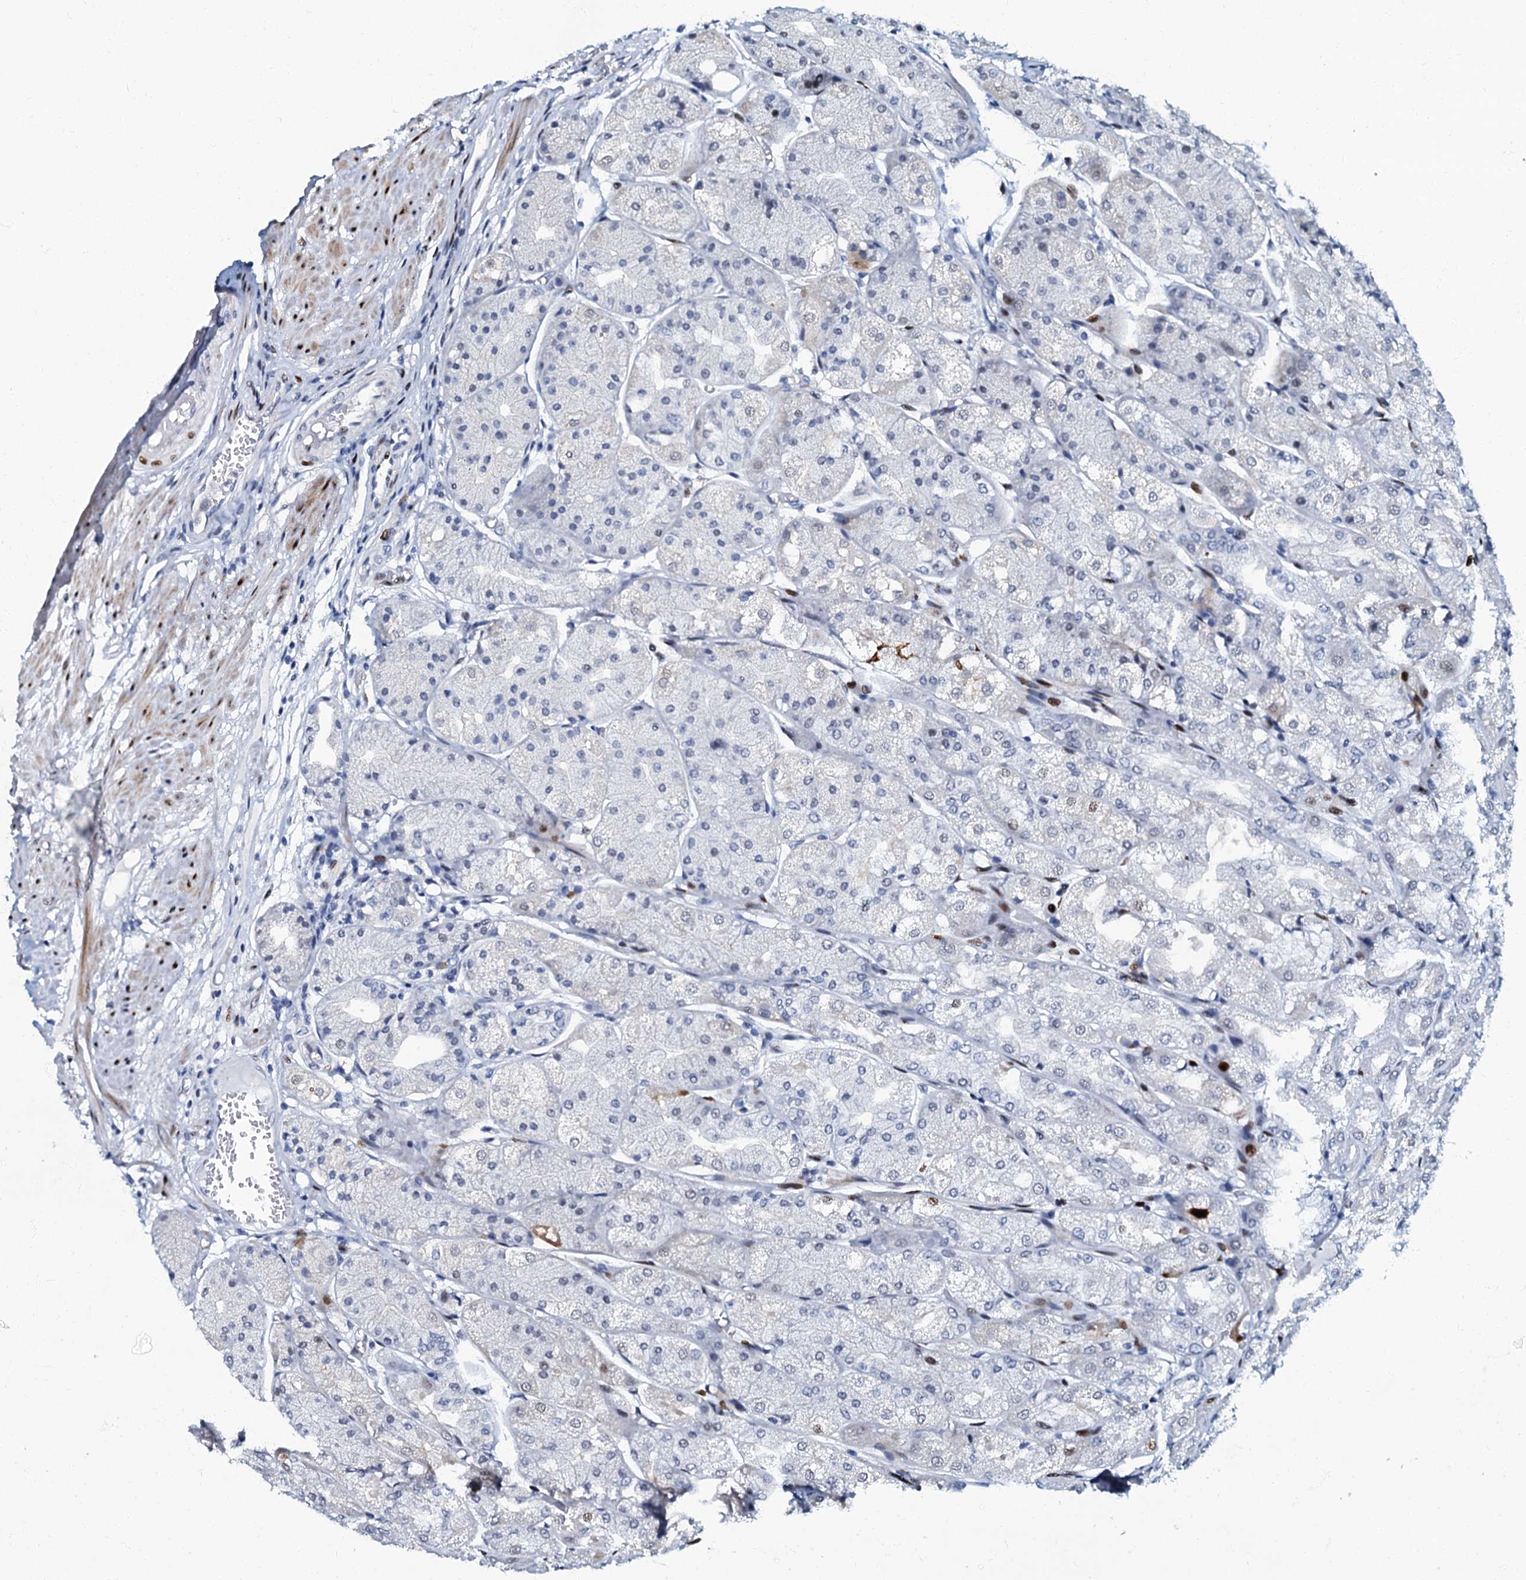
{"staining": {"intensity": "moderate", "quantity": "<25%", "location": "nuclear"}, "tissue": "stomach", "cell_type": "Glandular cells", "image_type": "normal", "snomed": [{"axis": "morphology", "description": "Normal tissue, NOS"}, {"axis": "topography", "description": "Stomach, upper"}], "caption": "This image shows immunohistochemistry (IHC) staining of unremarkable stomach, with low moderate nuclear expression in about <25% of glandular cells.", "gene": "MFSD5", "patient": {"sex": "male", "age": 72}}